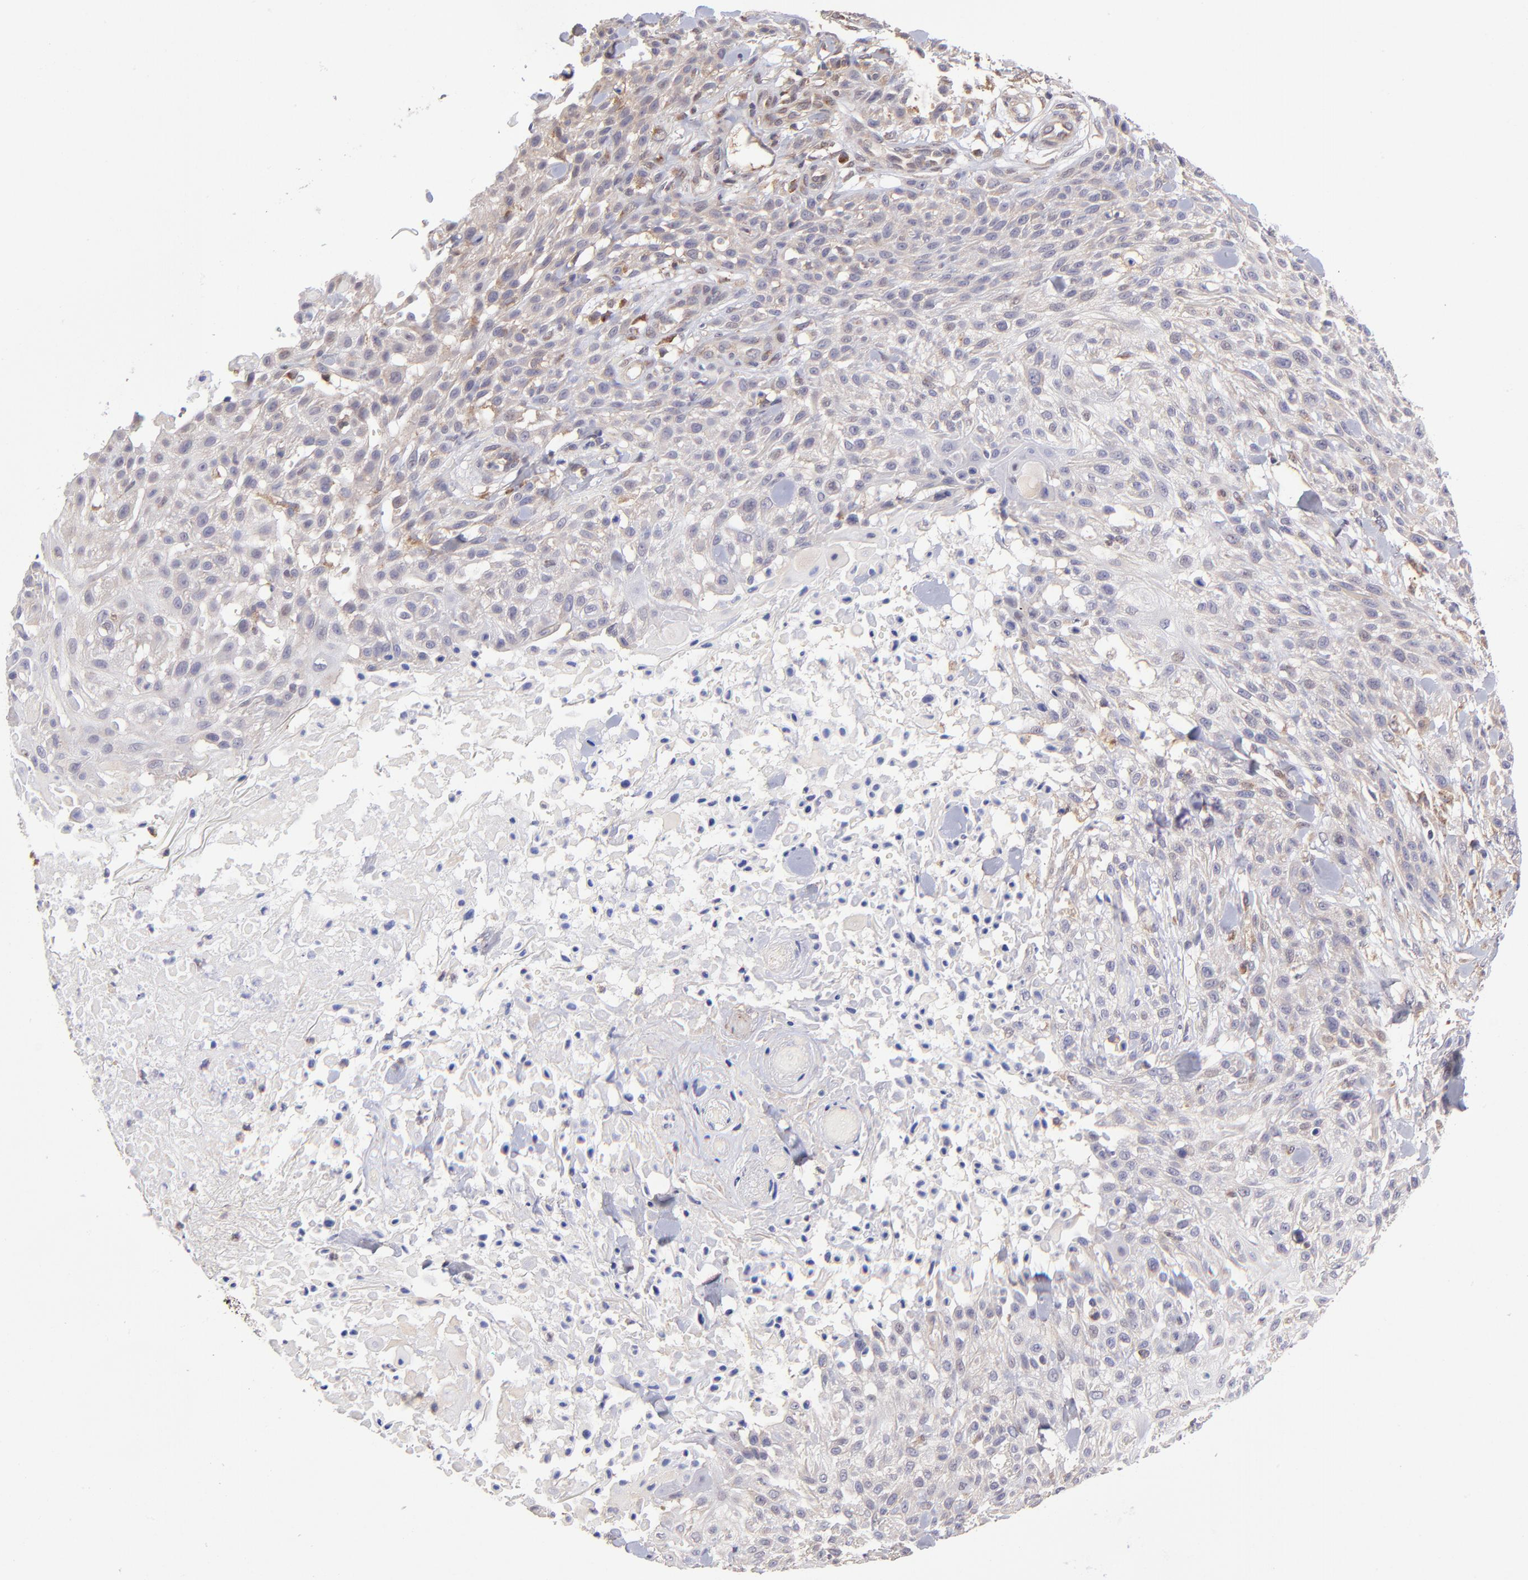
{"staining": {"intensity": "weak", "quantity": "25%-75%", "location": "cytoplasmic/membranous"}, "tissue": "skin cancer", "cell_type": "Tumor cells", "image_type": "cancer", "snomed": [{"axis": "morphology", "description": "Squamous cell carcinoma, NOS"}, {"axis": "topography", "description": "Skin"}], "caption": "Immunohistochemistry (IHC) staining of skin cancer (squamous cell carcinoma), which reveals low levels of weak cytoplasmic/membranous expression in approximately 25%-75% of tumor cells indicating weak cytoplasmic/membranous protein positivity. The staining was performed using DAB (3,3'-diaminobenzidine) (brown) for protein detection and nuclei were counterstained in hematoxylin (blue).", "gene": "NSF", "patient": {"sex": "female", "age": 42}}